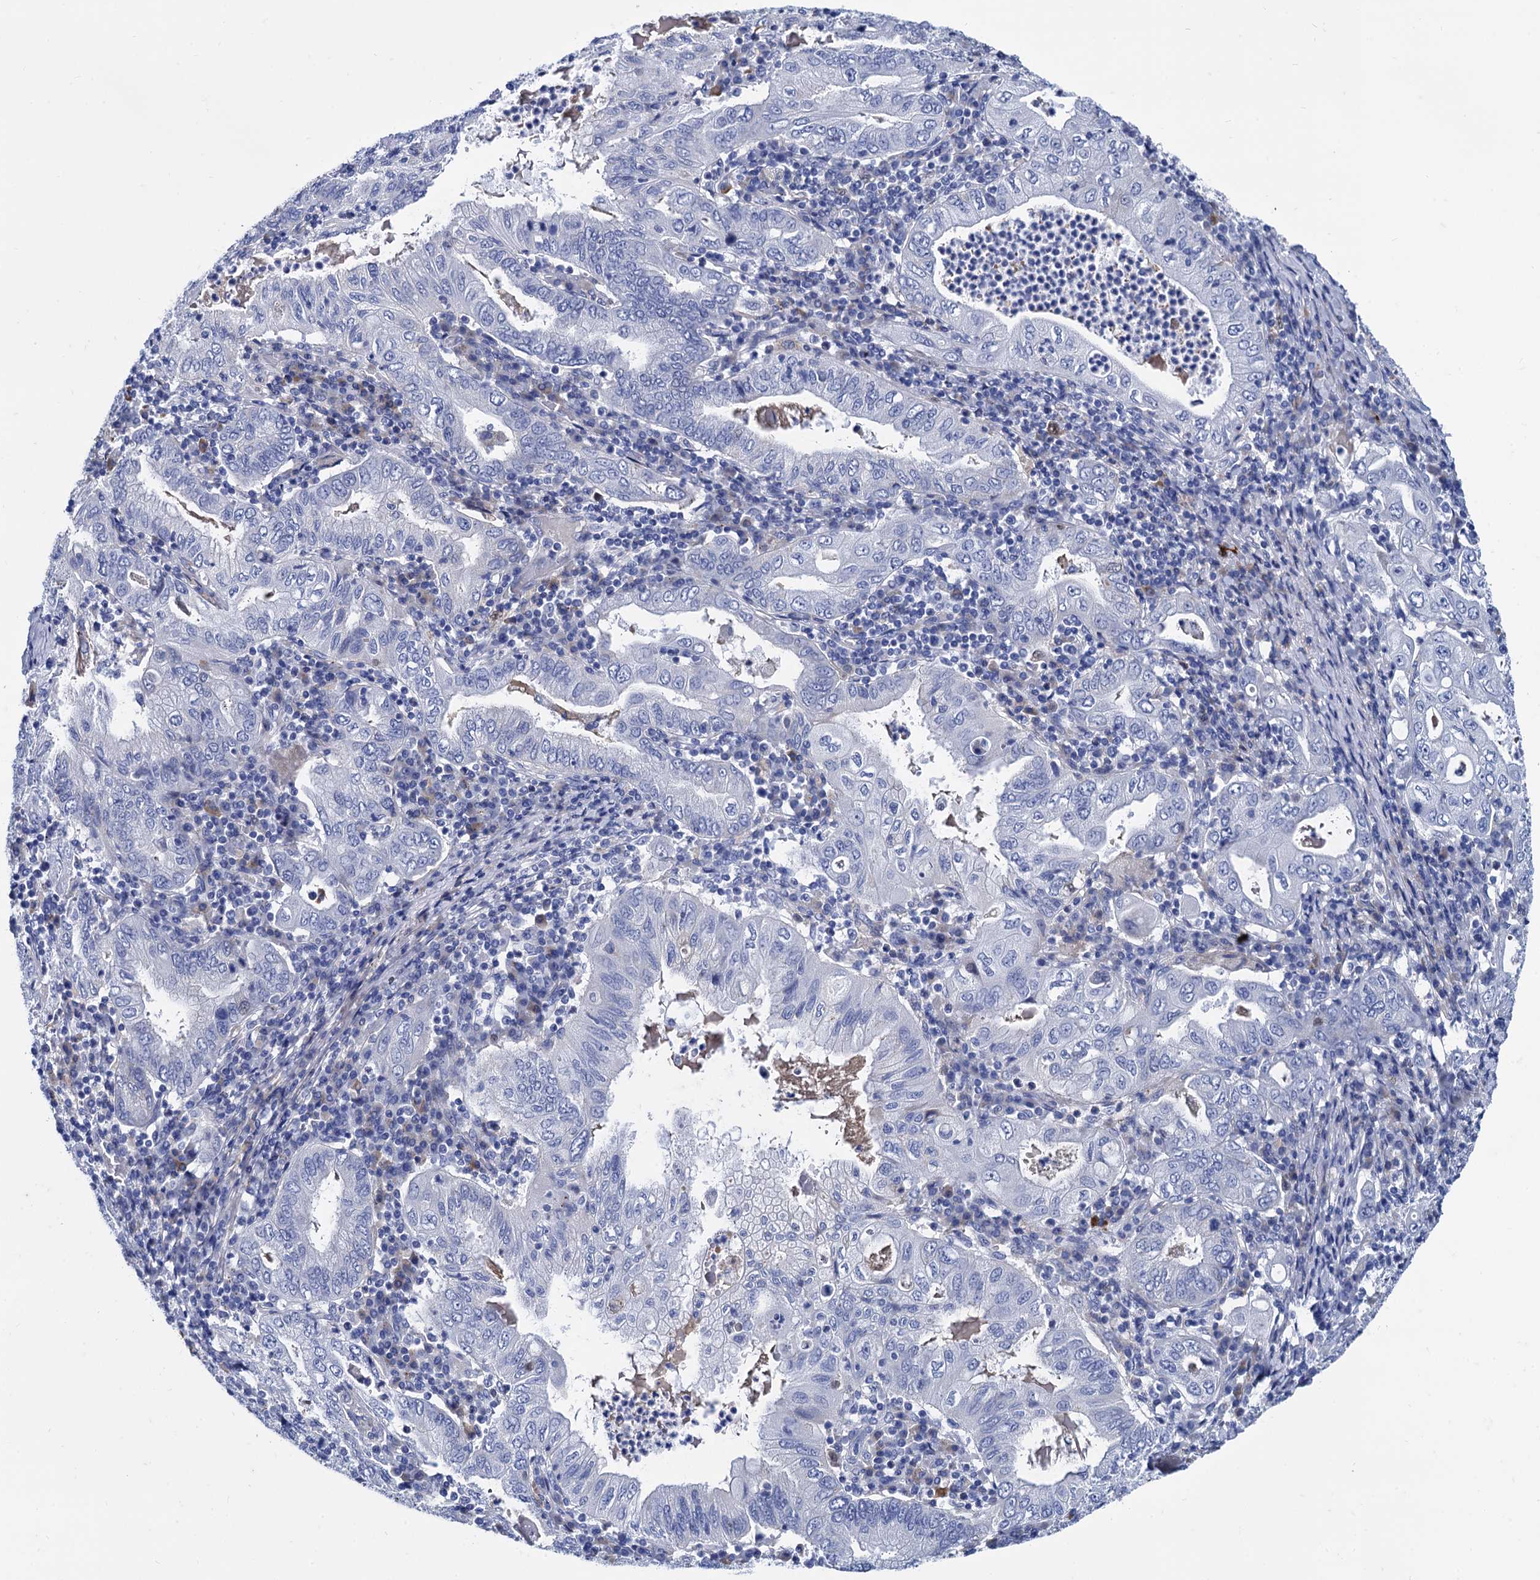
{"staining": {"intensity": "negative", "quantity": "none", "location": "none"}, "tissue": "stomach cancer", "cell_type": "Tumor cells", "image_type": "cancer", "snomed": [{"axis": "morphology", "description": "Normal tissue, NOS"}, {"axis": "morphology", "description": "Adenocarcinoma, NOS"}, {"axis": "topography", "description": "Esophagus"}, {"axis": "topography", "description": "Stomach, upper"}, {"axis": "topography", "description": "Peripheral nerve tissue"}], "caption": "DAB immunohistochemical staining of human adenocarcinoma (stomach) reveals no significant expression in tumor cells.", "gene": "TMEM72", "patient": {"sex": "male", "age": 62}}